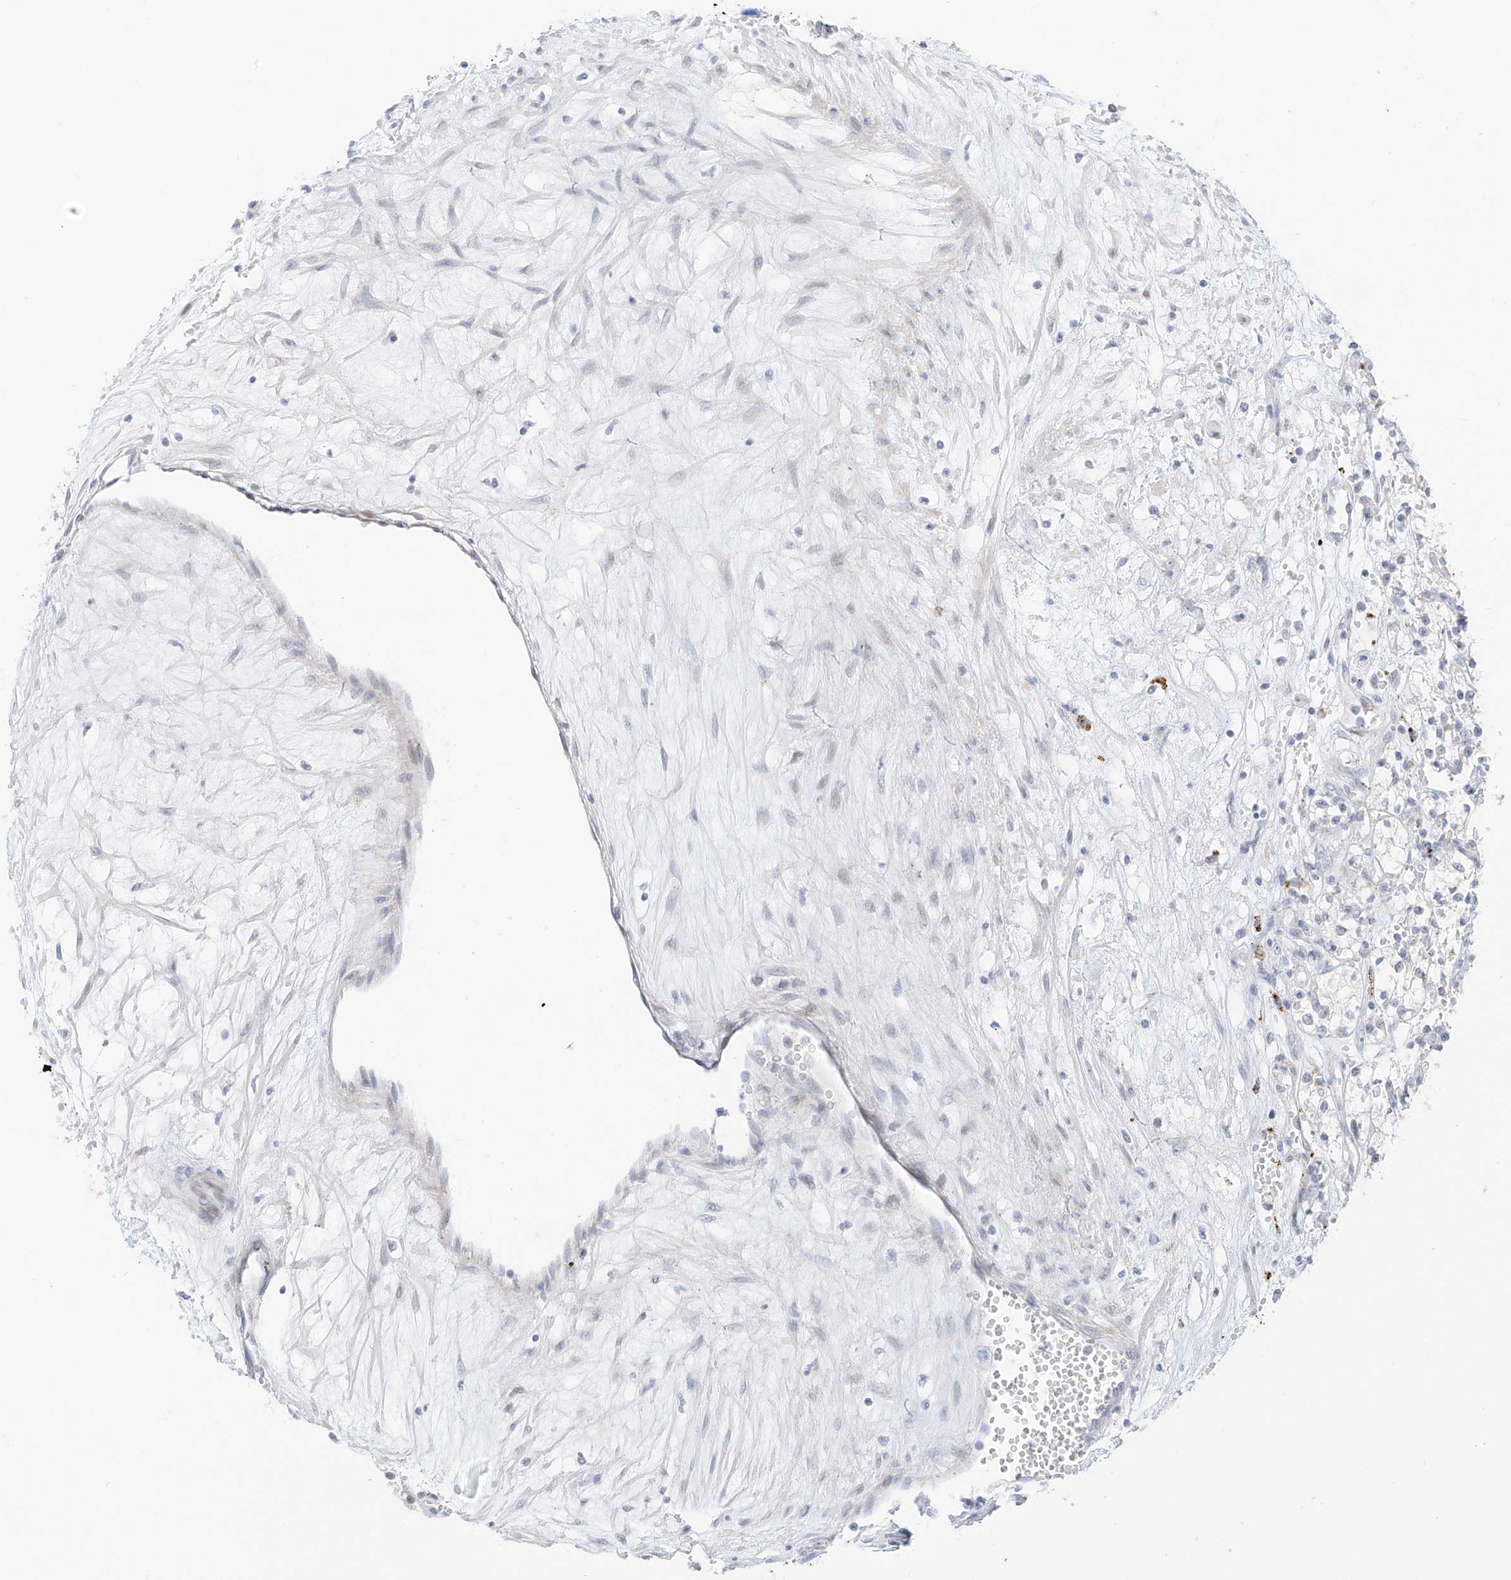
{"staining": {"intensity": "negative", "quantity": "none", "location": "none"}, "tissue": "renal cancer", "cell_type": "Tumor cells", "image_type": "cancer", "snomed": [{"axis": "morphology", "description": "Adenocarcinoma, NOS"}, {"axis": "topography", "description": "Kidney"}], "caption": "An immunohistochemistry photomicrograph of renal cancer (adenocarcinoma) is shown. There is no staining in tumor cells of renal cancer (adenocarcinoma). The staining was performed using DAB (3,3'-diaminobenzidine) to visualize the protein expression in brown, while the nuclei were stained in blue with hematoxylin (Magnification: 20x).", "gene": "PSPH", "patient": {"sex": "male", "age": 59}}